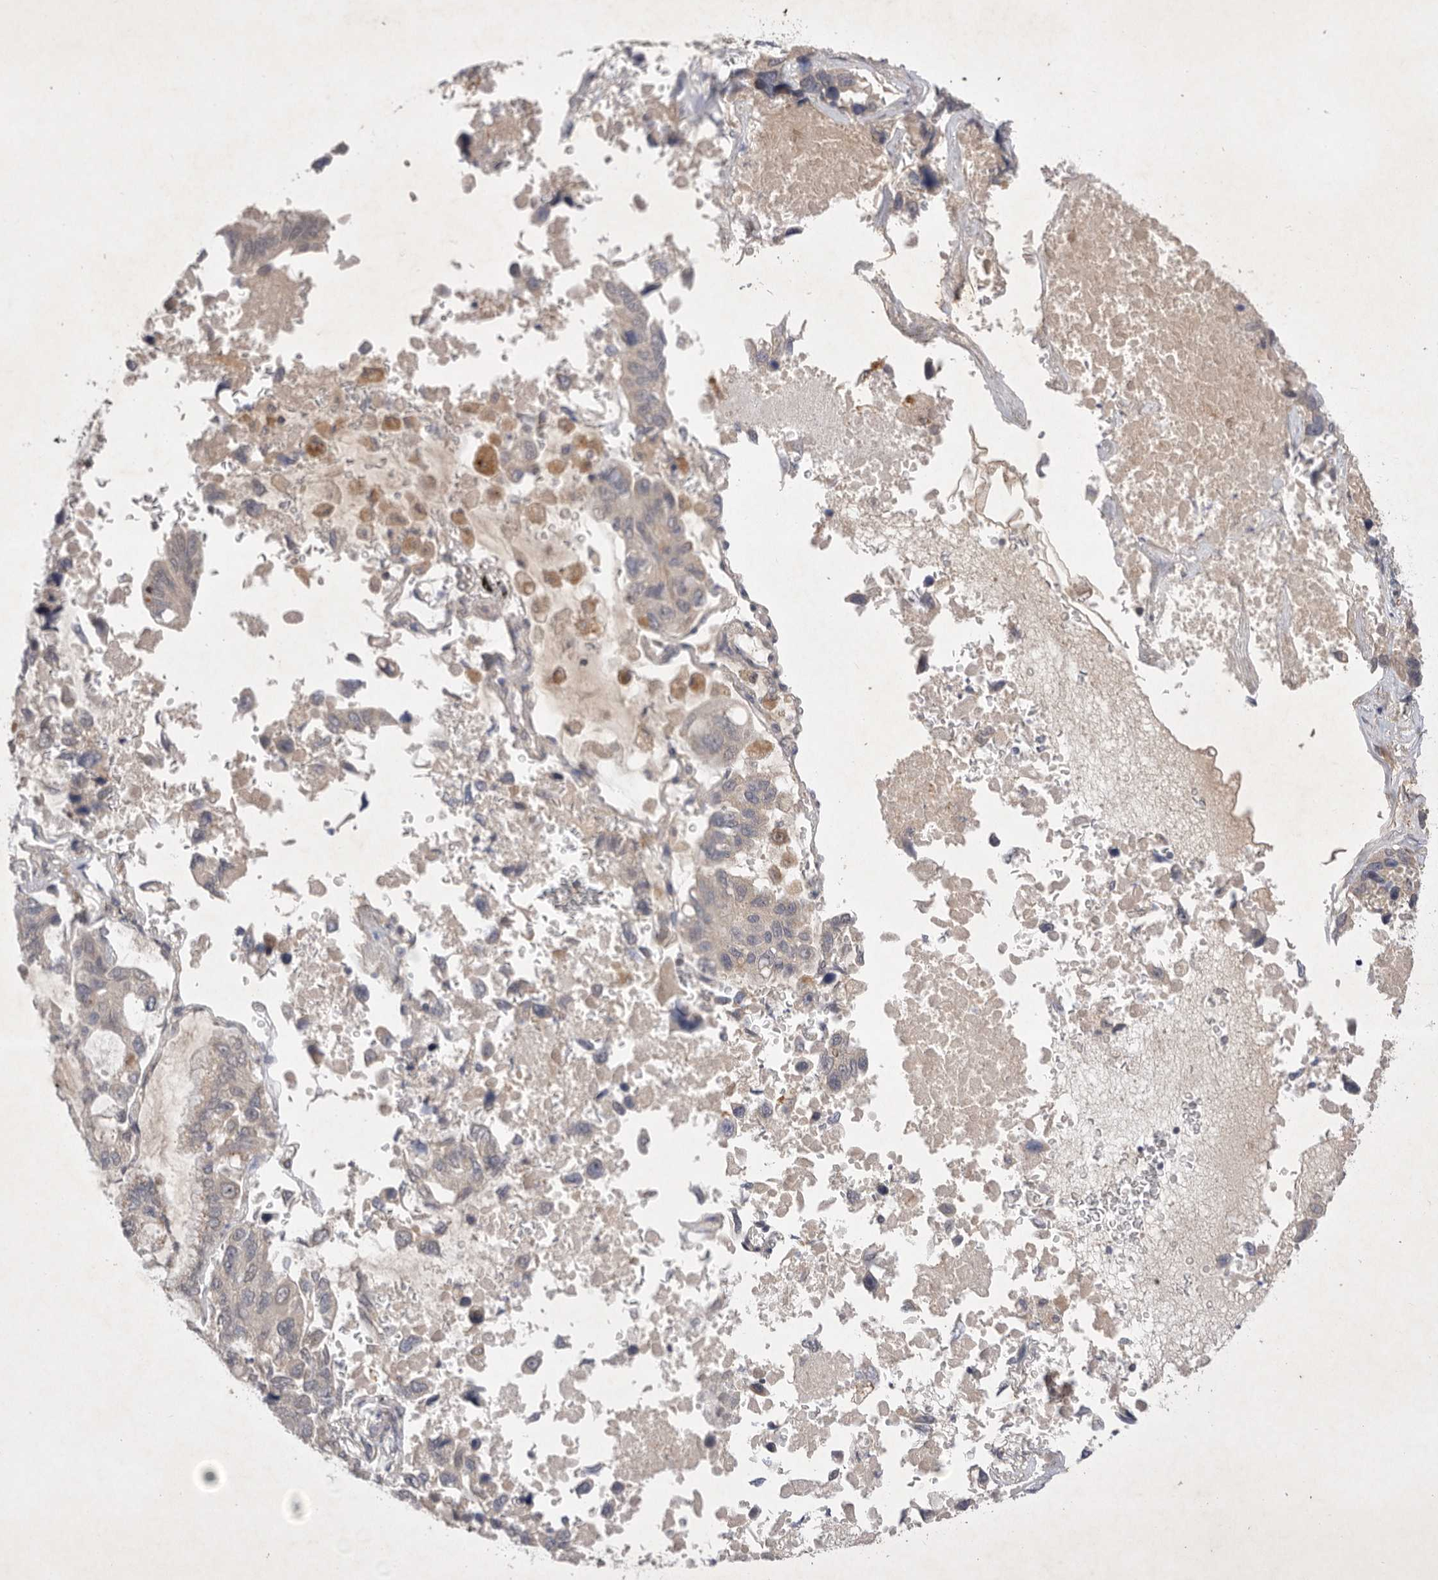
{"staining": {"intensity": "weak", "quantity": "<25%", "location": "cytoplasmic/membranous"}, "tissue": "lung cancer", "cell_type": "Tumor cells", "image_type": "cancer", "snomed": [{"axis": "morphology", "description": "Adenocarcinoma, NOS"}, {"axis": "topography", "description": "Lung"}], "caption": "Immunohistochemistry histopathology image of neoplastic tissue: human adenocarcinoma (lung) stained with DAB (3,3'-diaminobenzidine) exhibits no significant protein positivity in tumor cells. (DAB immunohistochemistry (IHC) visualized using brightfield microscopy, high magnification).", "gene": "PTPDC1", "patient": {"sex": "male", "age": 64}}